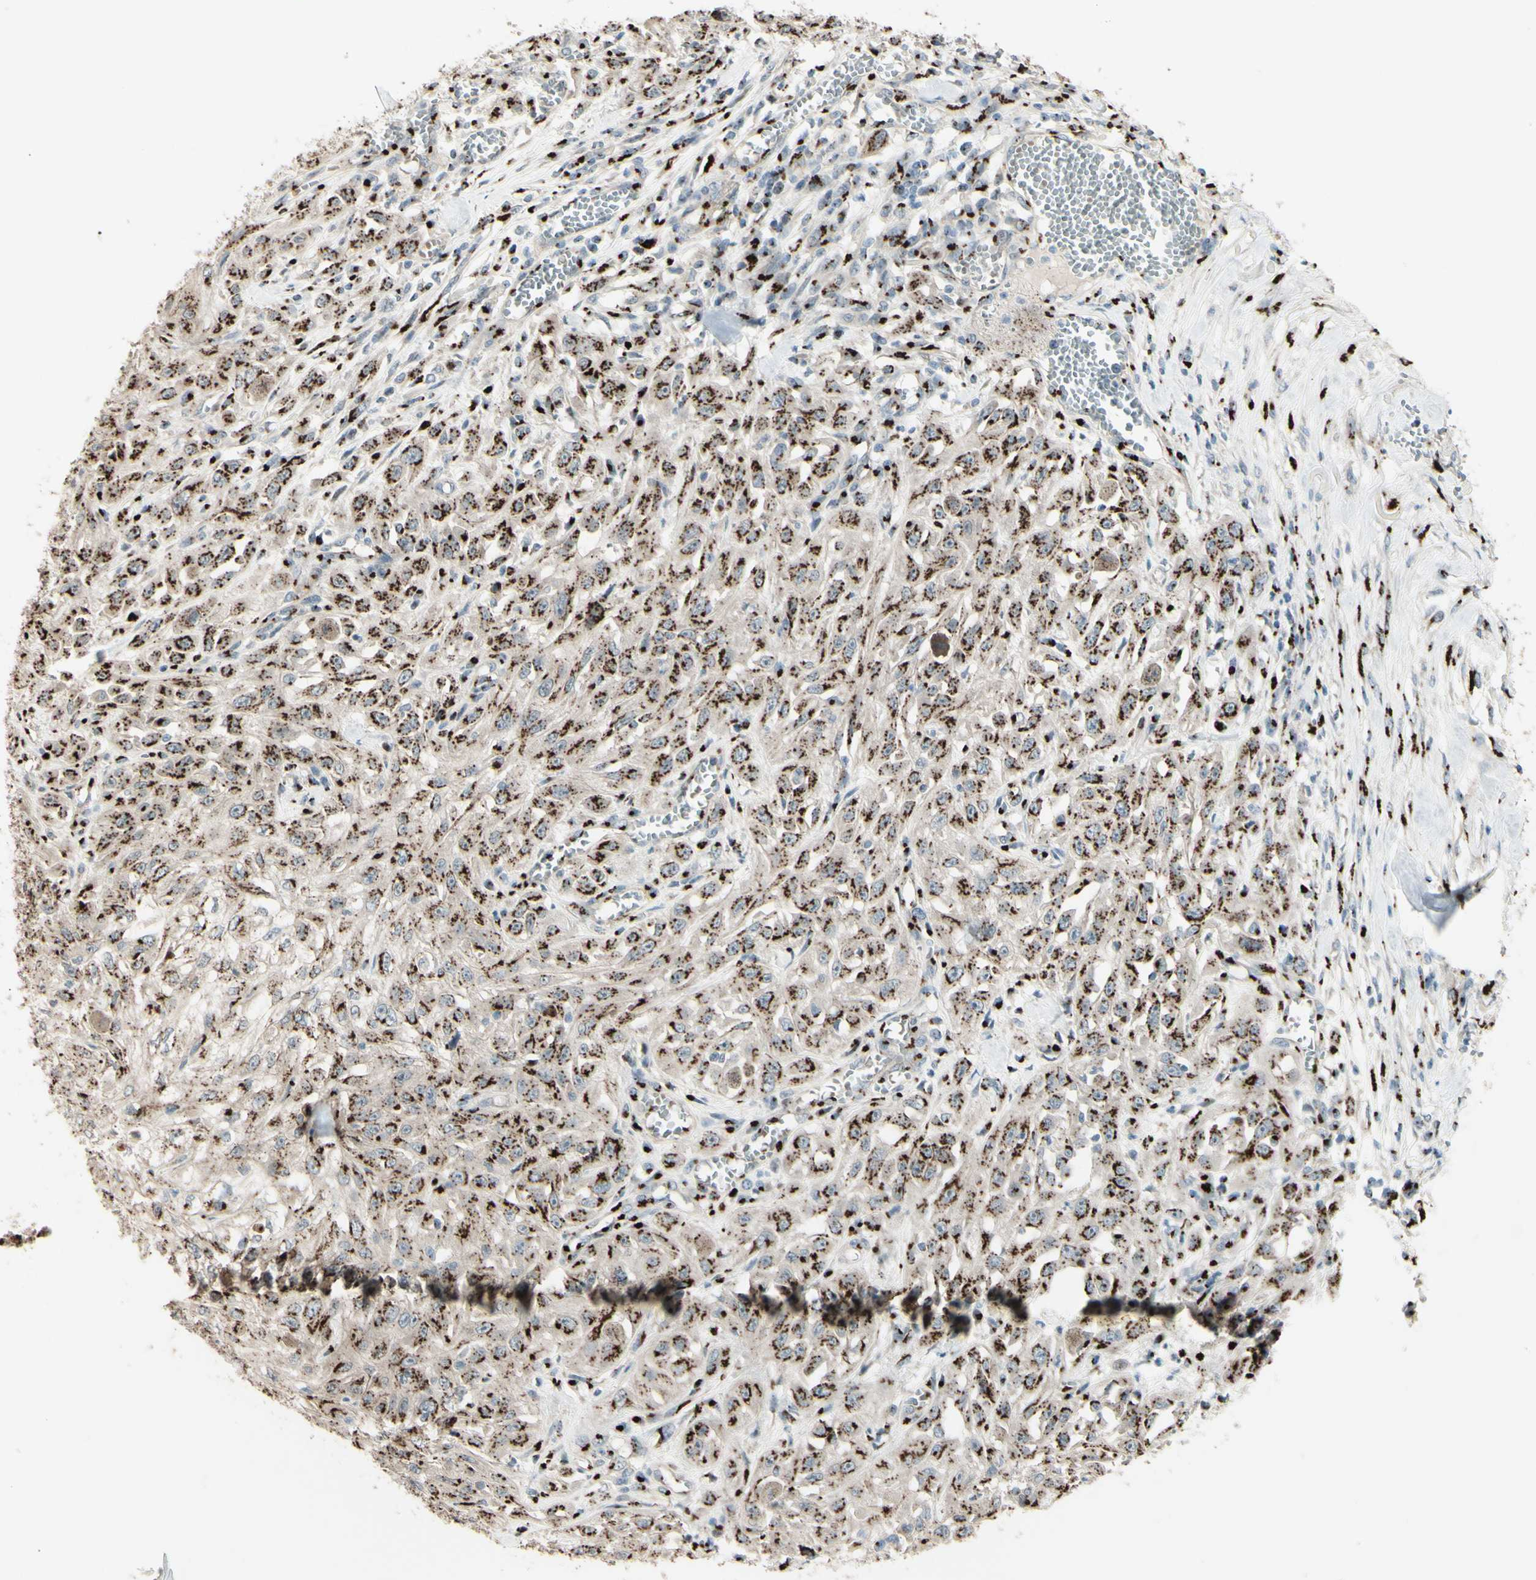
{"staining": {"intensity": "moderate", "quantity": ">75%", "location": "cytoplasmic/membranous"}, "tissue": "skin cancer", "cell_type": "Tumor cells", "image_type": "cancer", "snomed": [{"axis": "morphology", "description": "Squamous cell carcinoma, NOS"}, {"axis": "morphology", "description": "Squamous cell carcinoma, metastatic, NOS"}, {"axis": "topography", "description": "Skin"}, {"axis": "topography", "description": "Lymph node"}], "caption": "DAB immunohistochemical staining of human skin cancer exhibits moderate cytoplasmic/membranous protein staining in approximately >75% of tumor cells.", "gene": "BPNT2", "patient": {"sex": "male", "age": 75}}